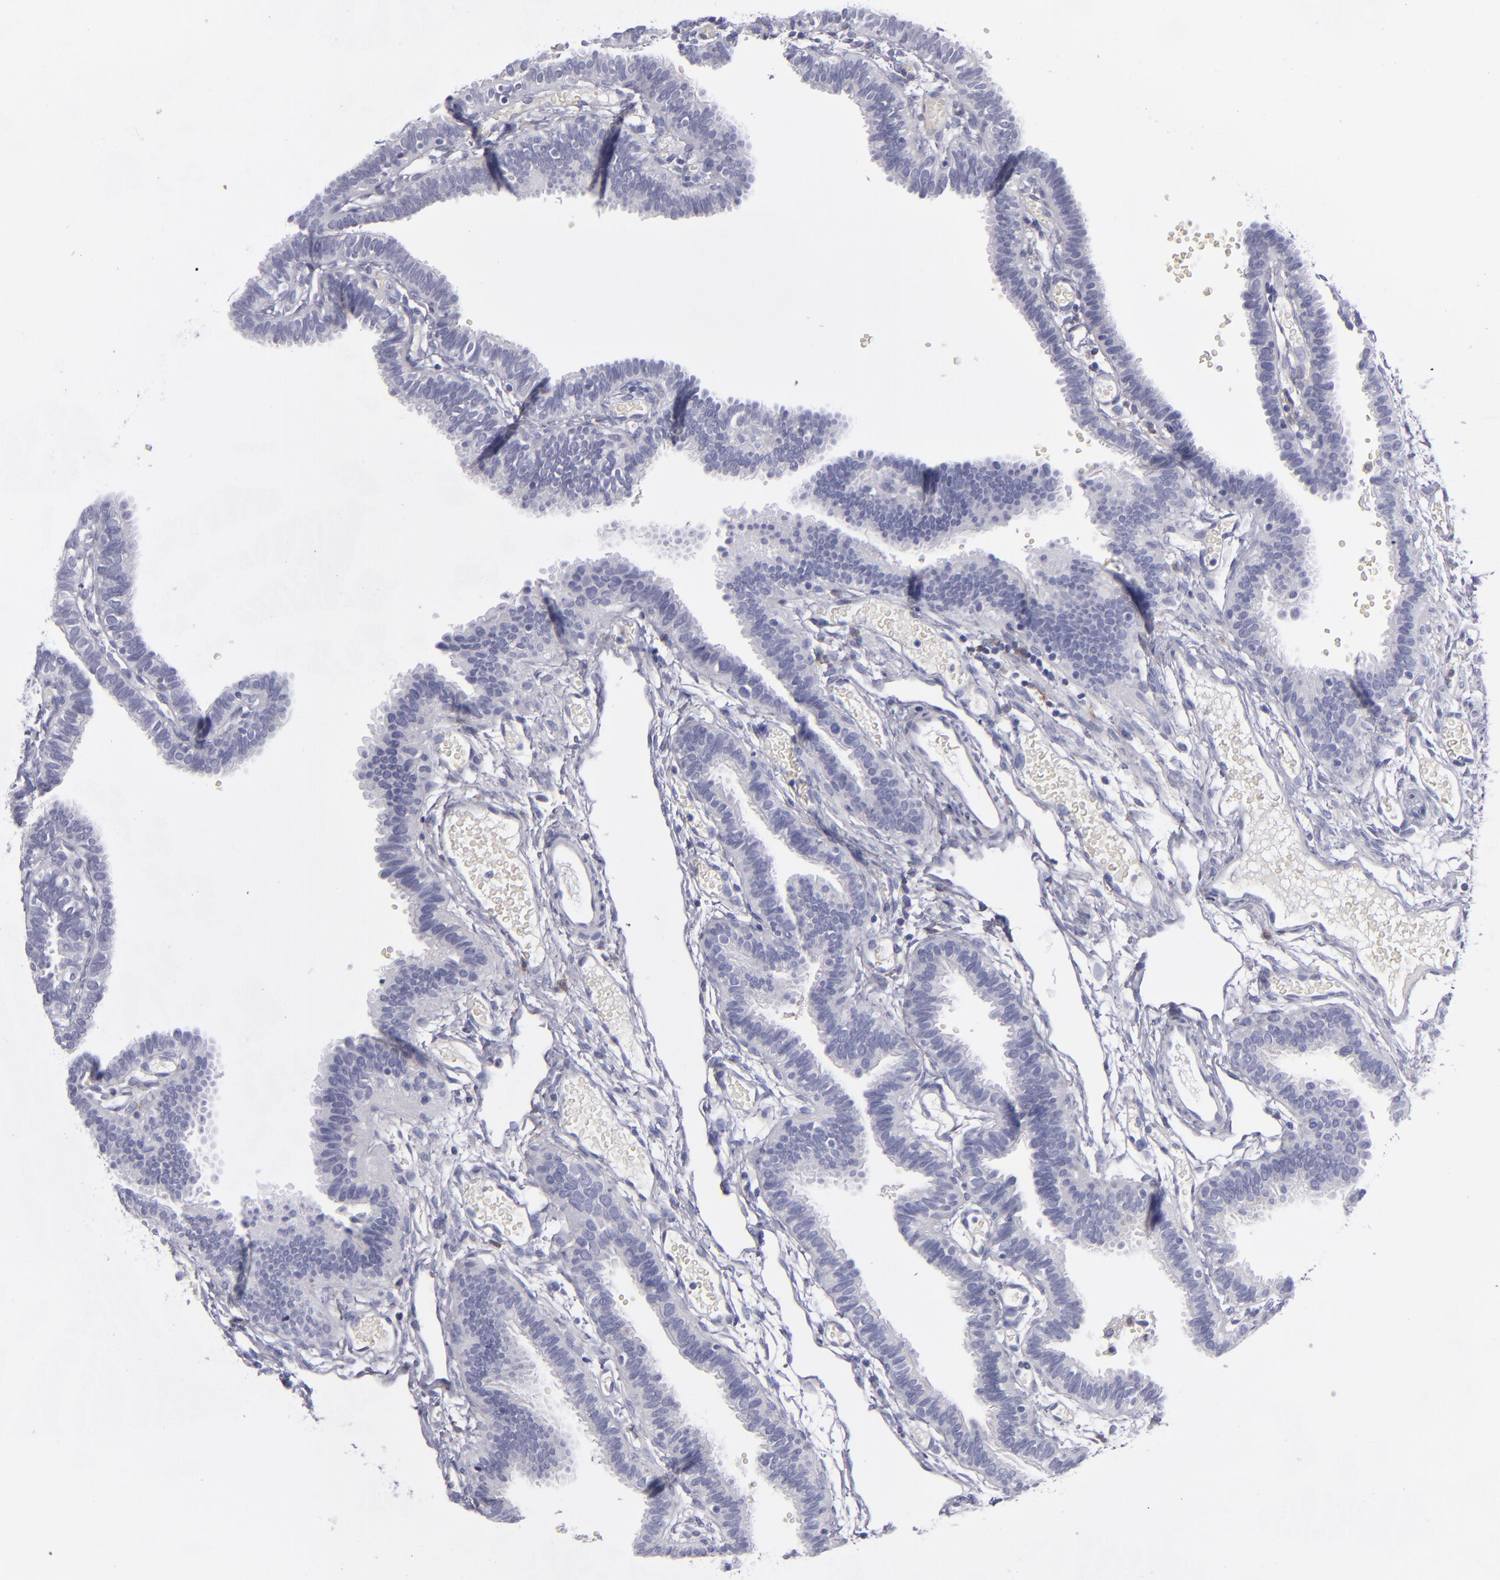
{"staining": {"intensity": "negative", "quantity": "none", "location": "none"}, "tissue": "fallopian tube", "cell_type": "Glandular cells", "image_type": "normal", "snomed": [{"axis": "morphology", "description": "Normal tissue, NOS"}, {"axis": "topography", "description": "Fallopian tube"}], "caption": "Immunohistochemistry (IHC) photomicrograph of benign fallopian tube stained for a protein (brown), which displays no positivity in glandular cells.", "gene": "ANPEP", "patient": {"sex": "female", "age": 29}}